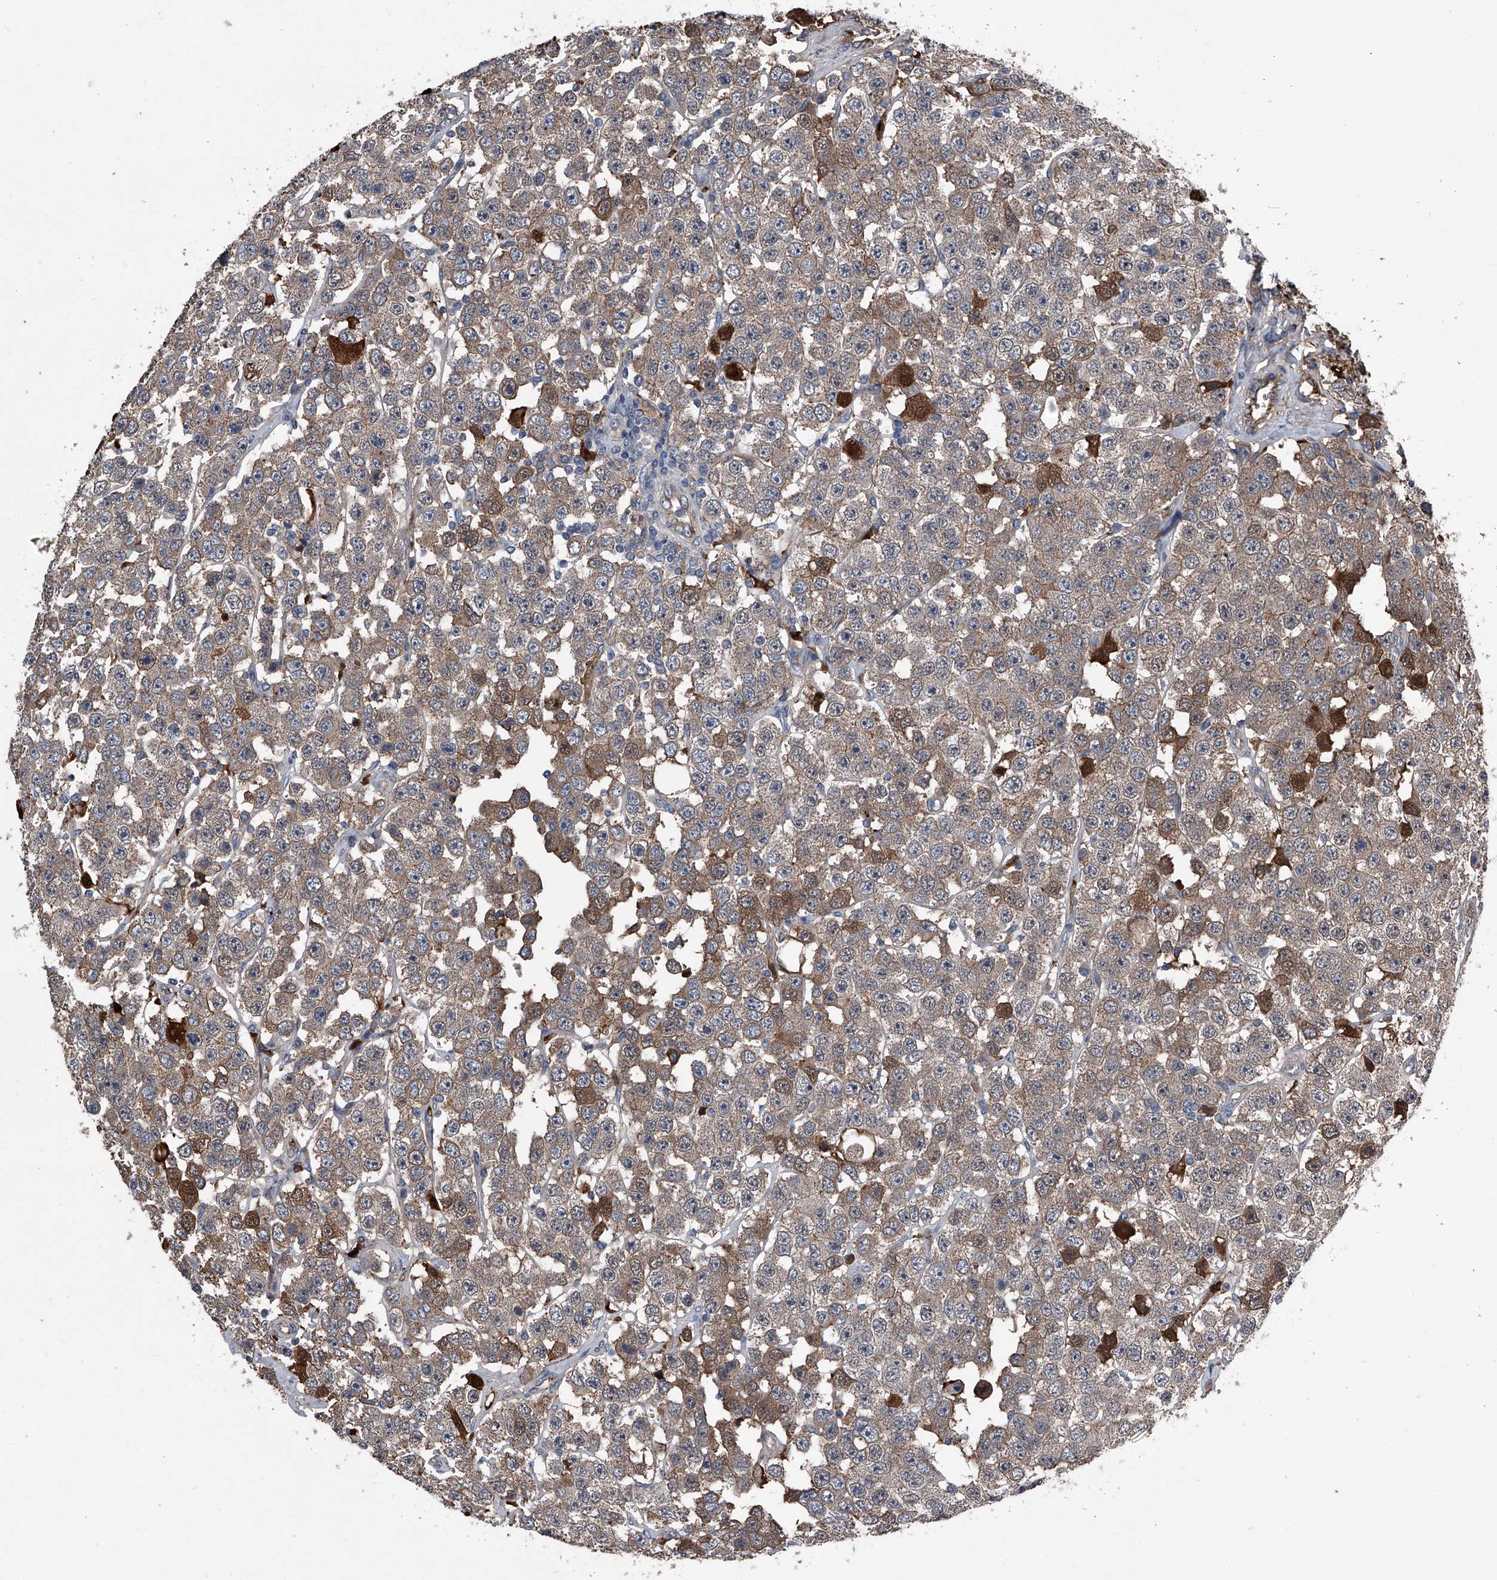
{"staining": {"intensity": "moderate", "quantity": "25%-75%", "location": "cytoplasmic/membranous"}, "tissue": "testis cancer", "cell_type": "Tumor cells", "image_type": "cancer", "snomed": [{"axis": "morphology", "description": "Seminoma, NOS"}, {"axis": "topography", "description": "Testis"}], "caption": "The immunohistochemical stain labels moderate cytoplasmic/membranous expression in tumor cells of seminoma (testis) tissue. (DAB IHC, brown staining for protein, blue staining for nuclei).", "gene": "KIF13A", "patient": {"sex": "male", "age": 28}}